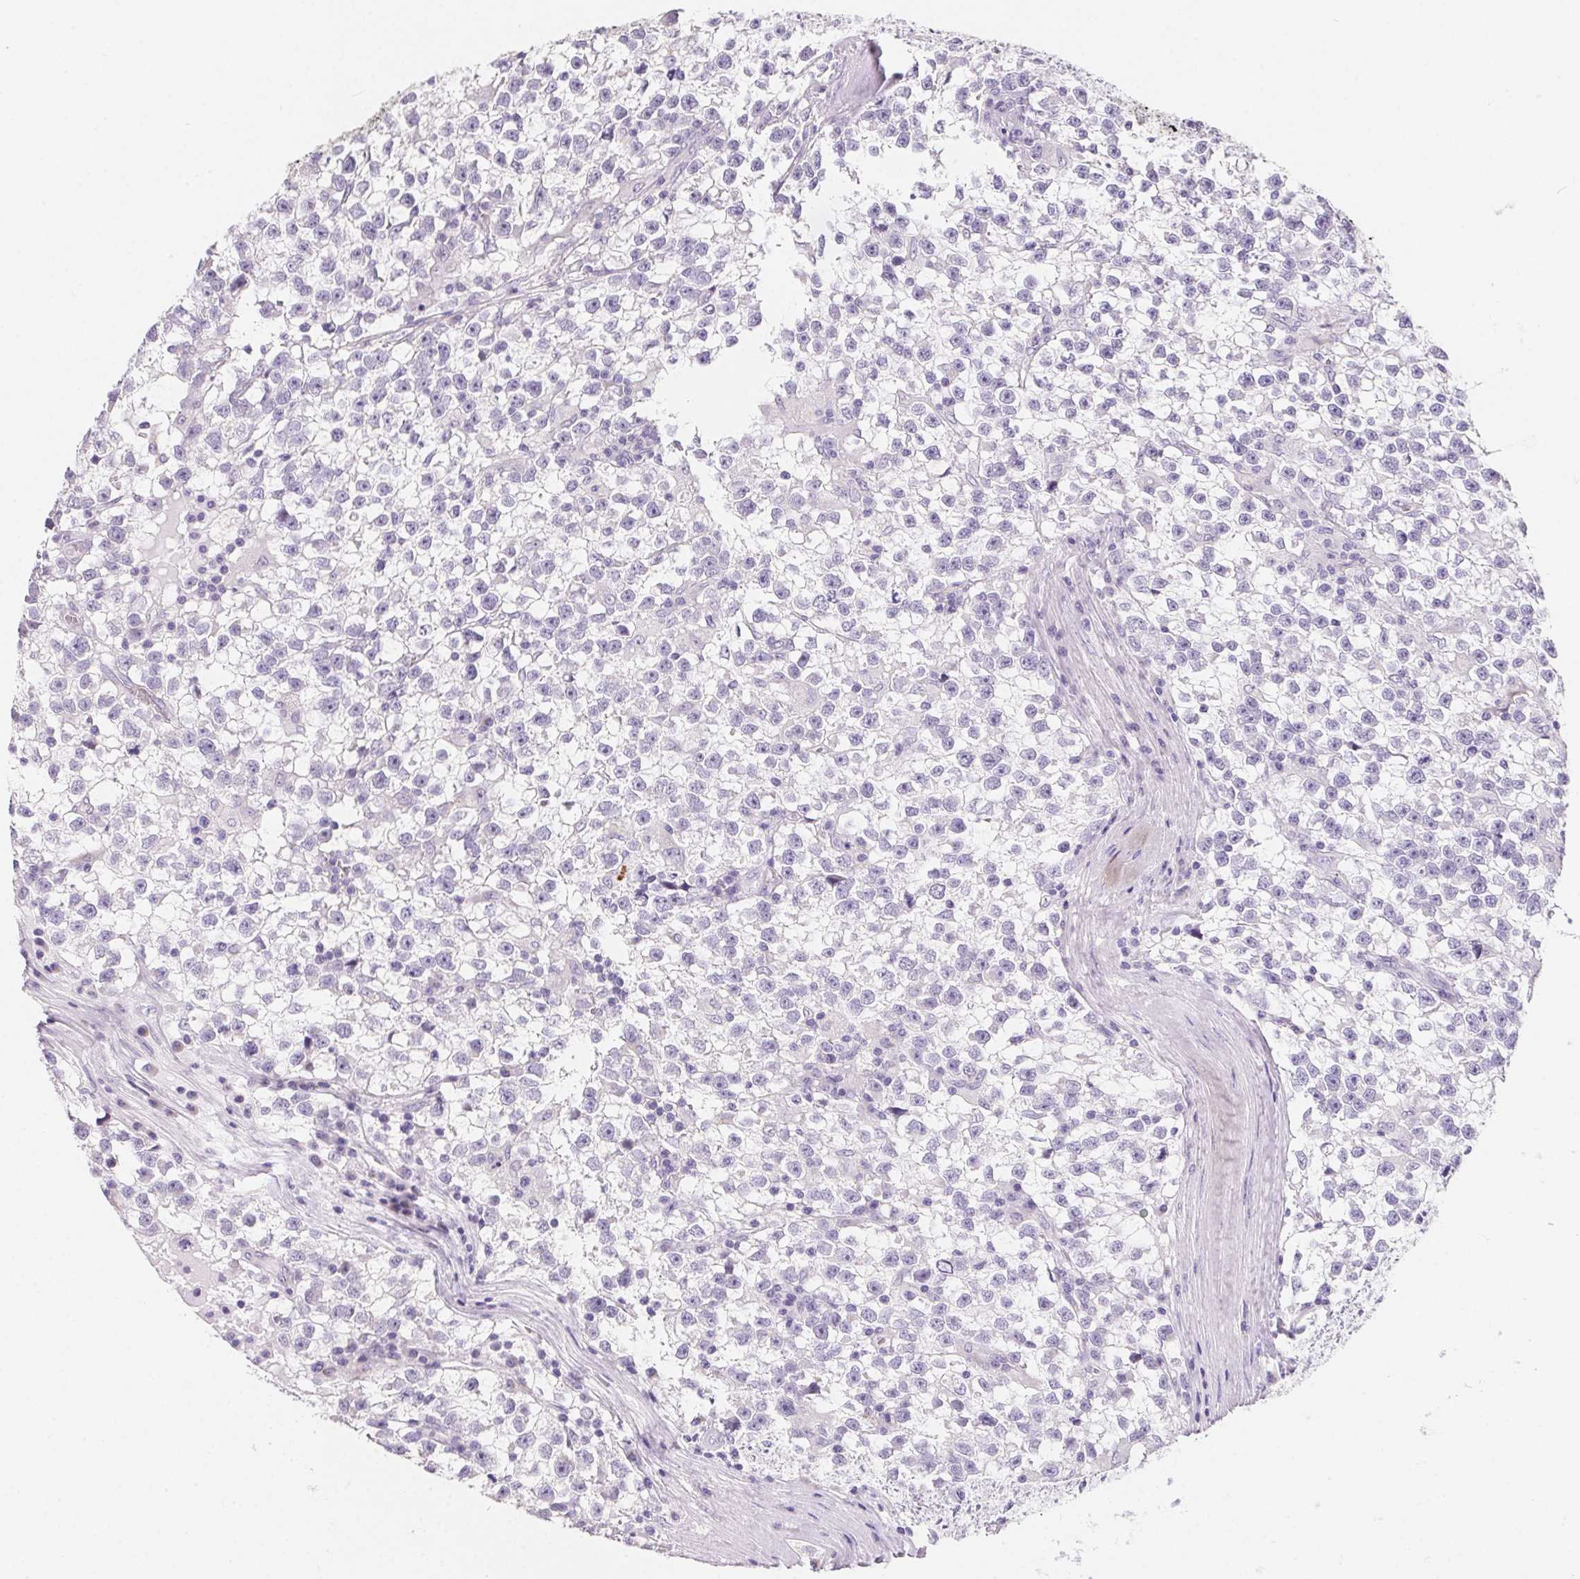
{"staining": {"intensity": "negative", "quantity": "none", "location": "none"}, "tissue": "testis cancer", "cell_type": "Tumor cells", "image_type": "cancer", "snomed": [{"axis": "morphology", "description": "Seminoma, NOS"}, {"axis": "topography", "description": "Testis"}], "caption": "Testis seminoma was stained to show a protein in brown. There is no significant staining in tumor cells.", "gene": "AQP5", "patient": {"sex": "male", "age": 31}}